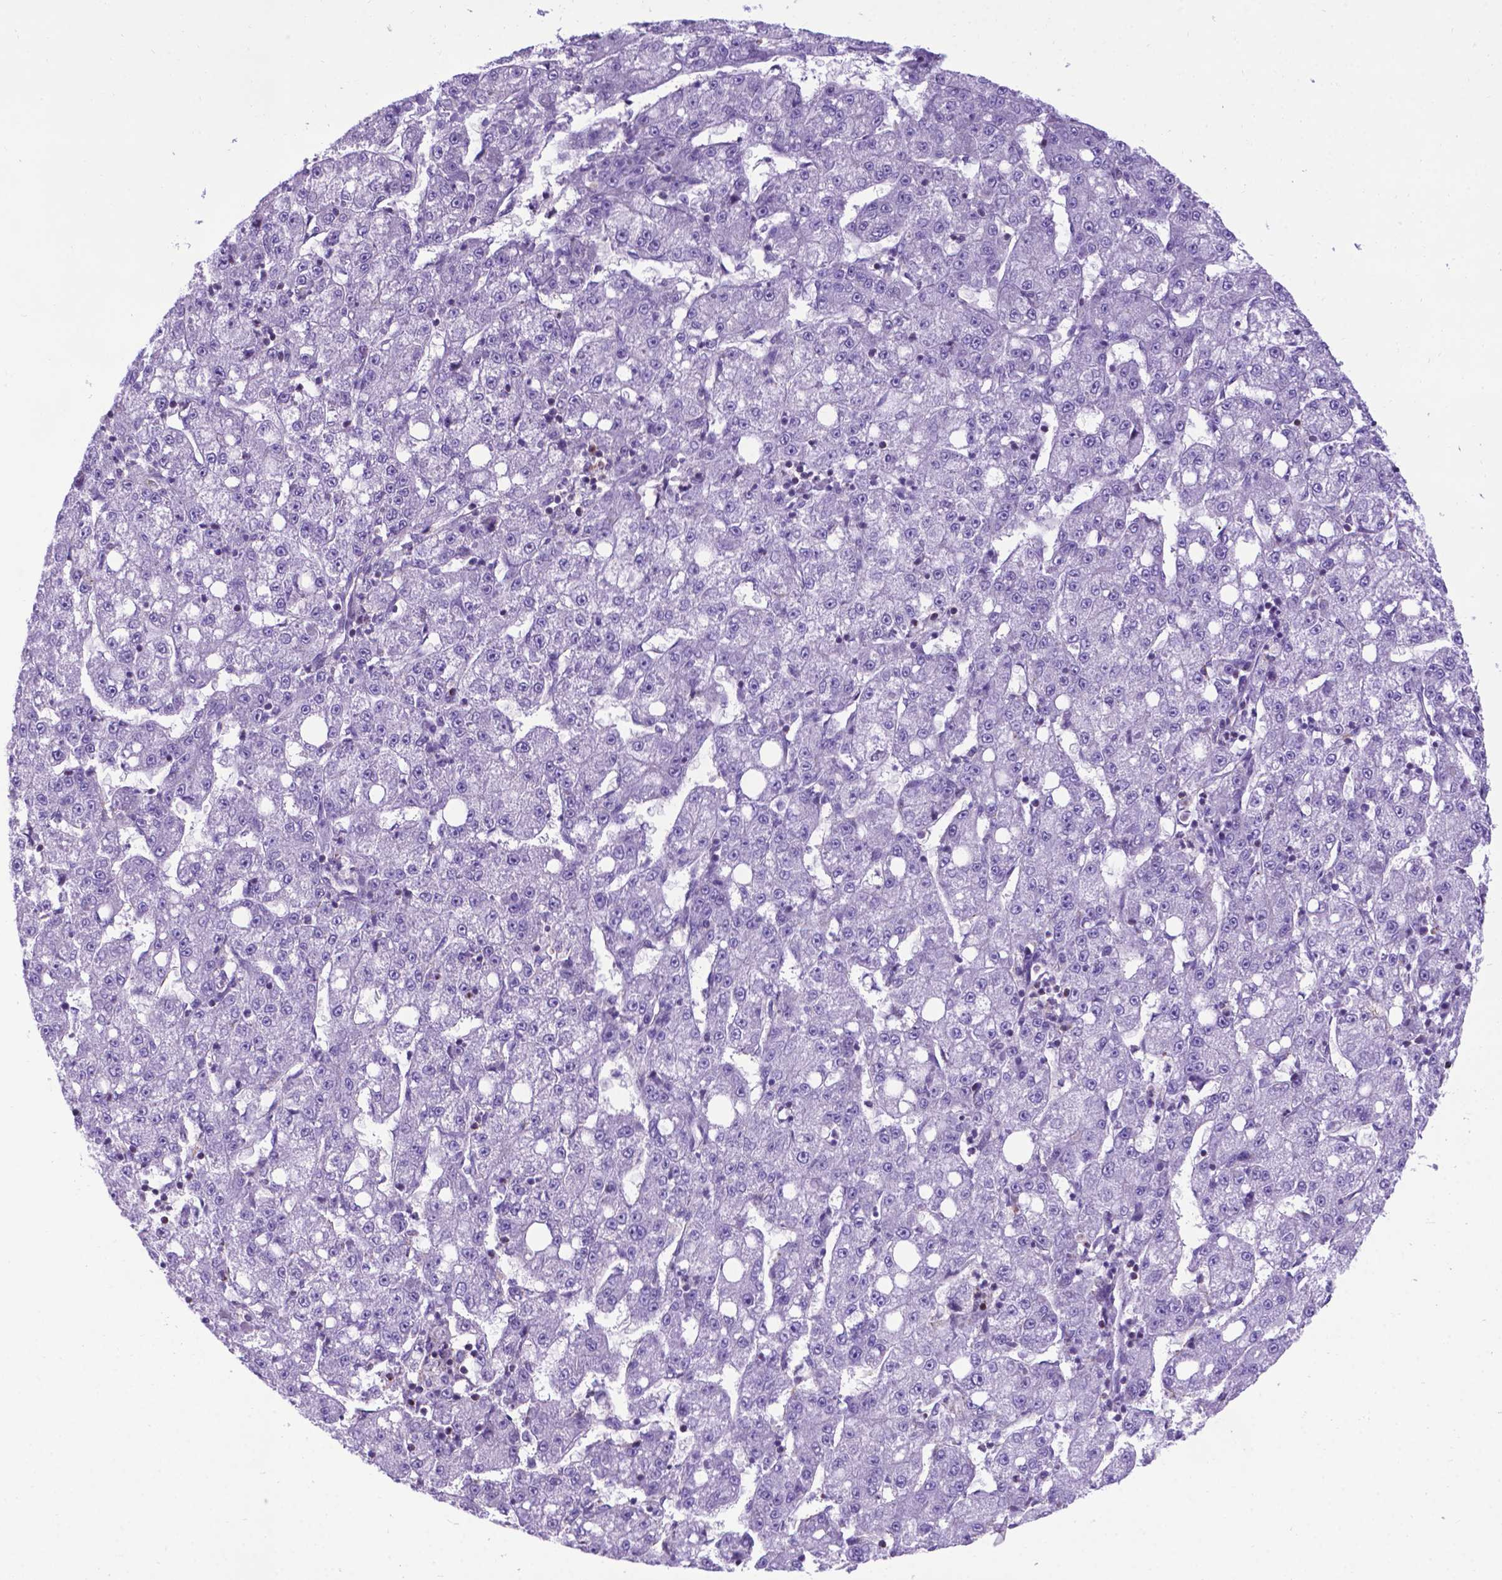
{"staining": {"intensity": "negative", "quantity": "none", "location": "none"}, "tissue": "liver cancer", "cell_type": "Tumor cells", "image_type": "cancer", "snomed": [{"axis": "morphology", "description": "Carcinoma, Hepatocellular, NOS"}, {"axis": "topography", "description": "Liver"}], "caption": "A micrograph of liver cancer stained for a protein exhibits no brown staining in tumor cells.", "gene": "POU3F3", "patient": {"sex": "female", "age": 65}}